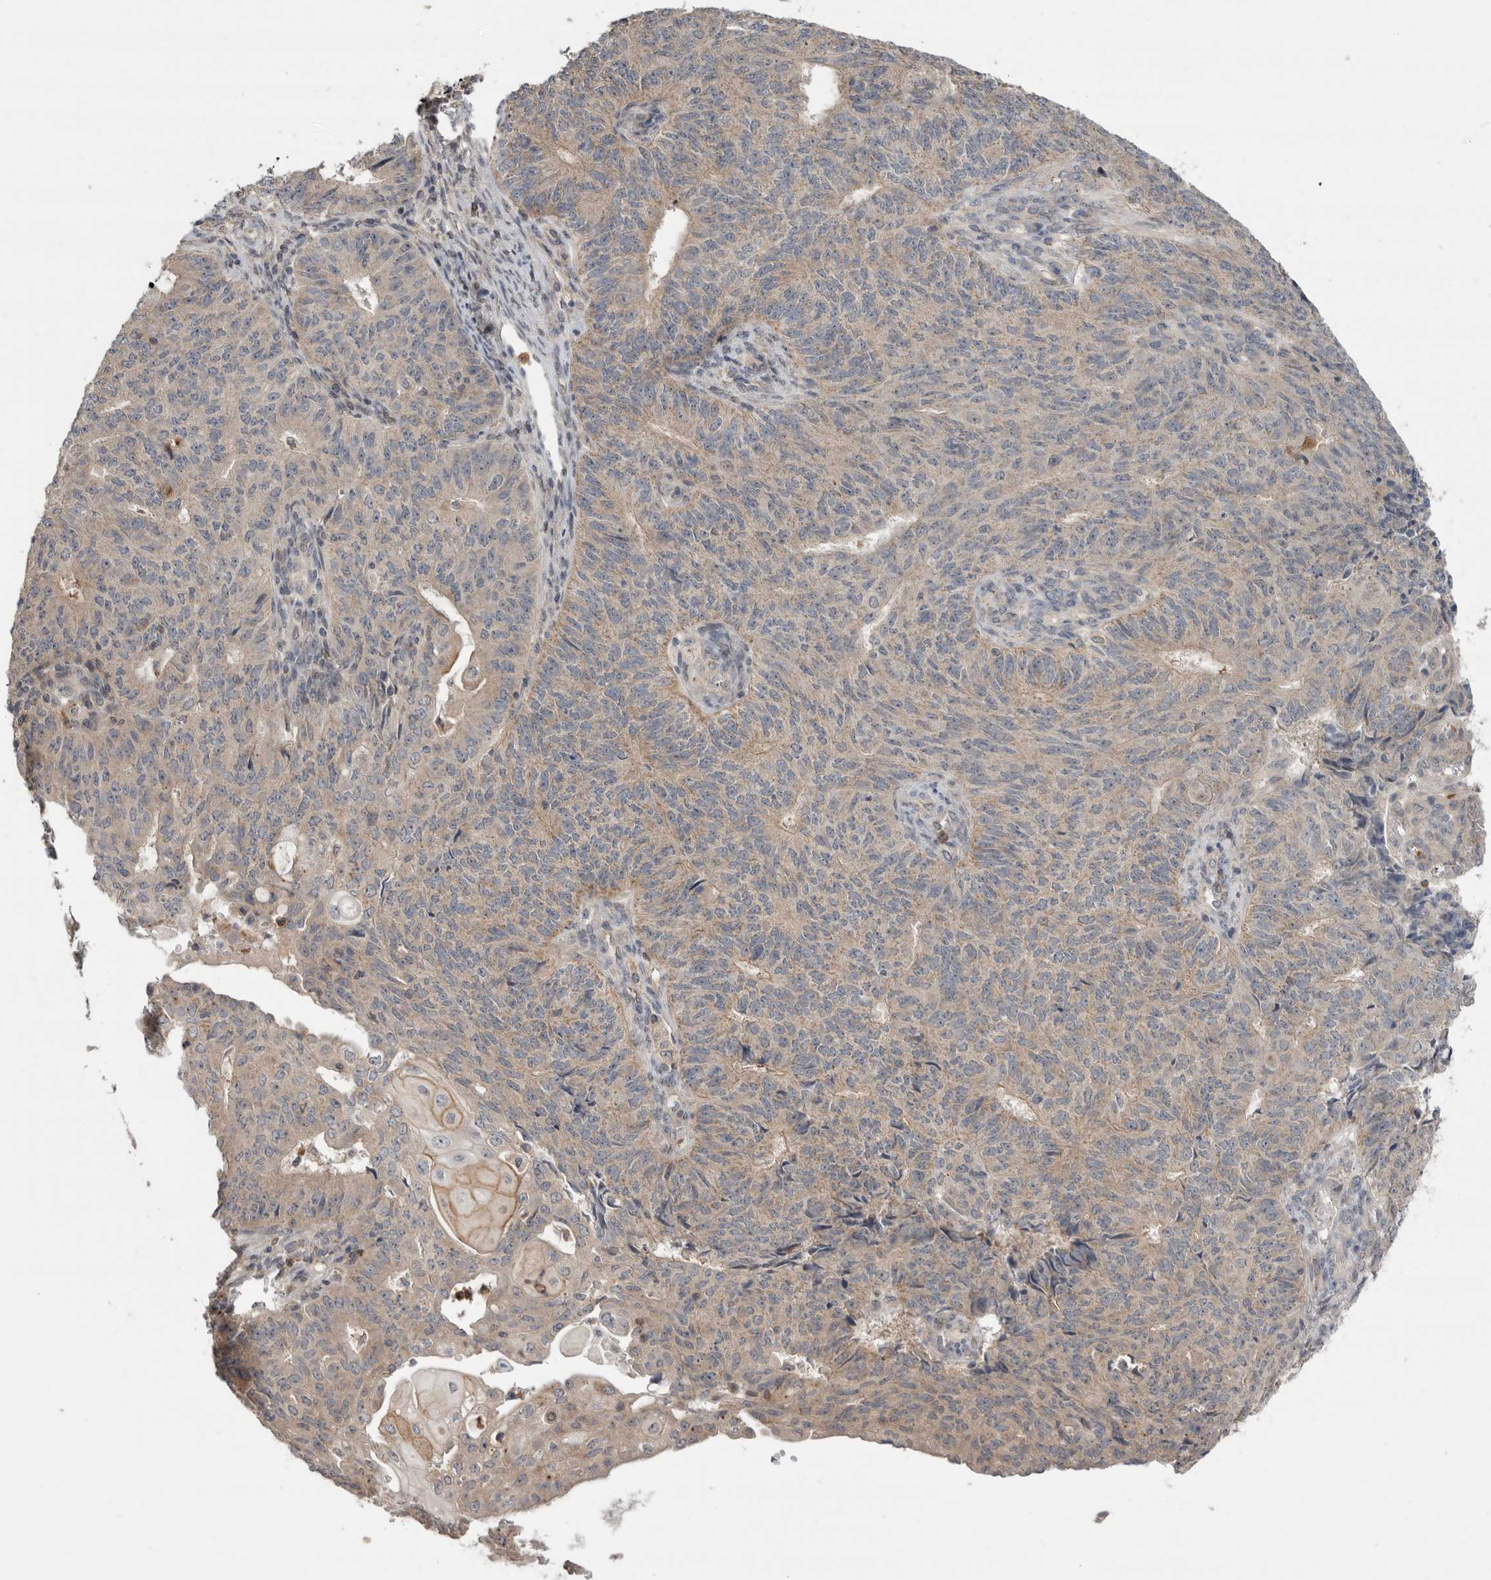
{"staining": {"intensity": "weak", "quantity": "25%-75%", "location": "cytoplasmic/membranous"}, "tissue": "endometrial cancer", "cell_type": "Tumor cells", "image_type": "cancer", "snomed": [{"axis": "morphology", "description": "Adenocarcinoma, NOS"}, {"axis": "topography", "description": "Endometrium"}], "caption": "Endometrial cancer (adenocarcinoma) was stained to show a protein in brown. There is low levels of weak cytoplasmic/membranous positivity in about 25%-75% of tumor cells. The staining was performed using DAB (3,3'-diaminobenzidine), with brown indicating positive protein expression. Nuclei are stained blue with hematoxylin.", "gene": "KLK5", "patient": {"sex": "female", "age": 32}}